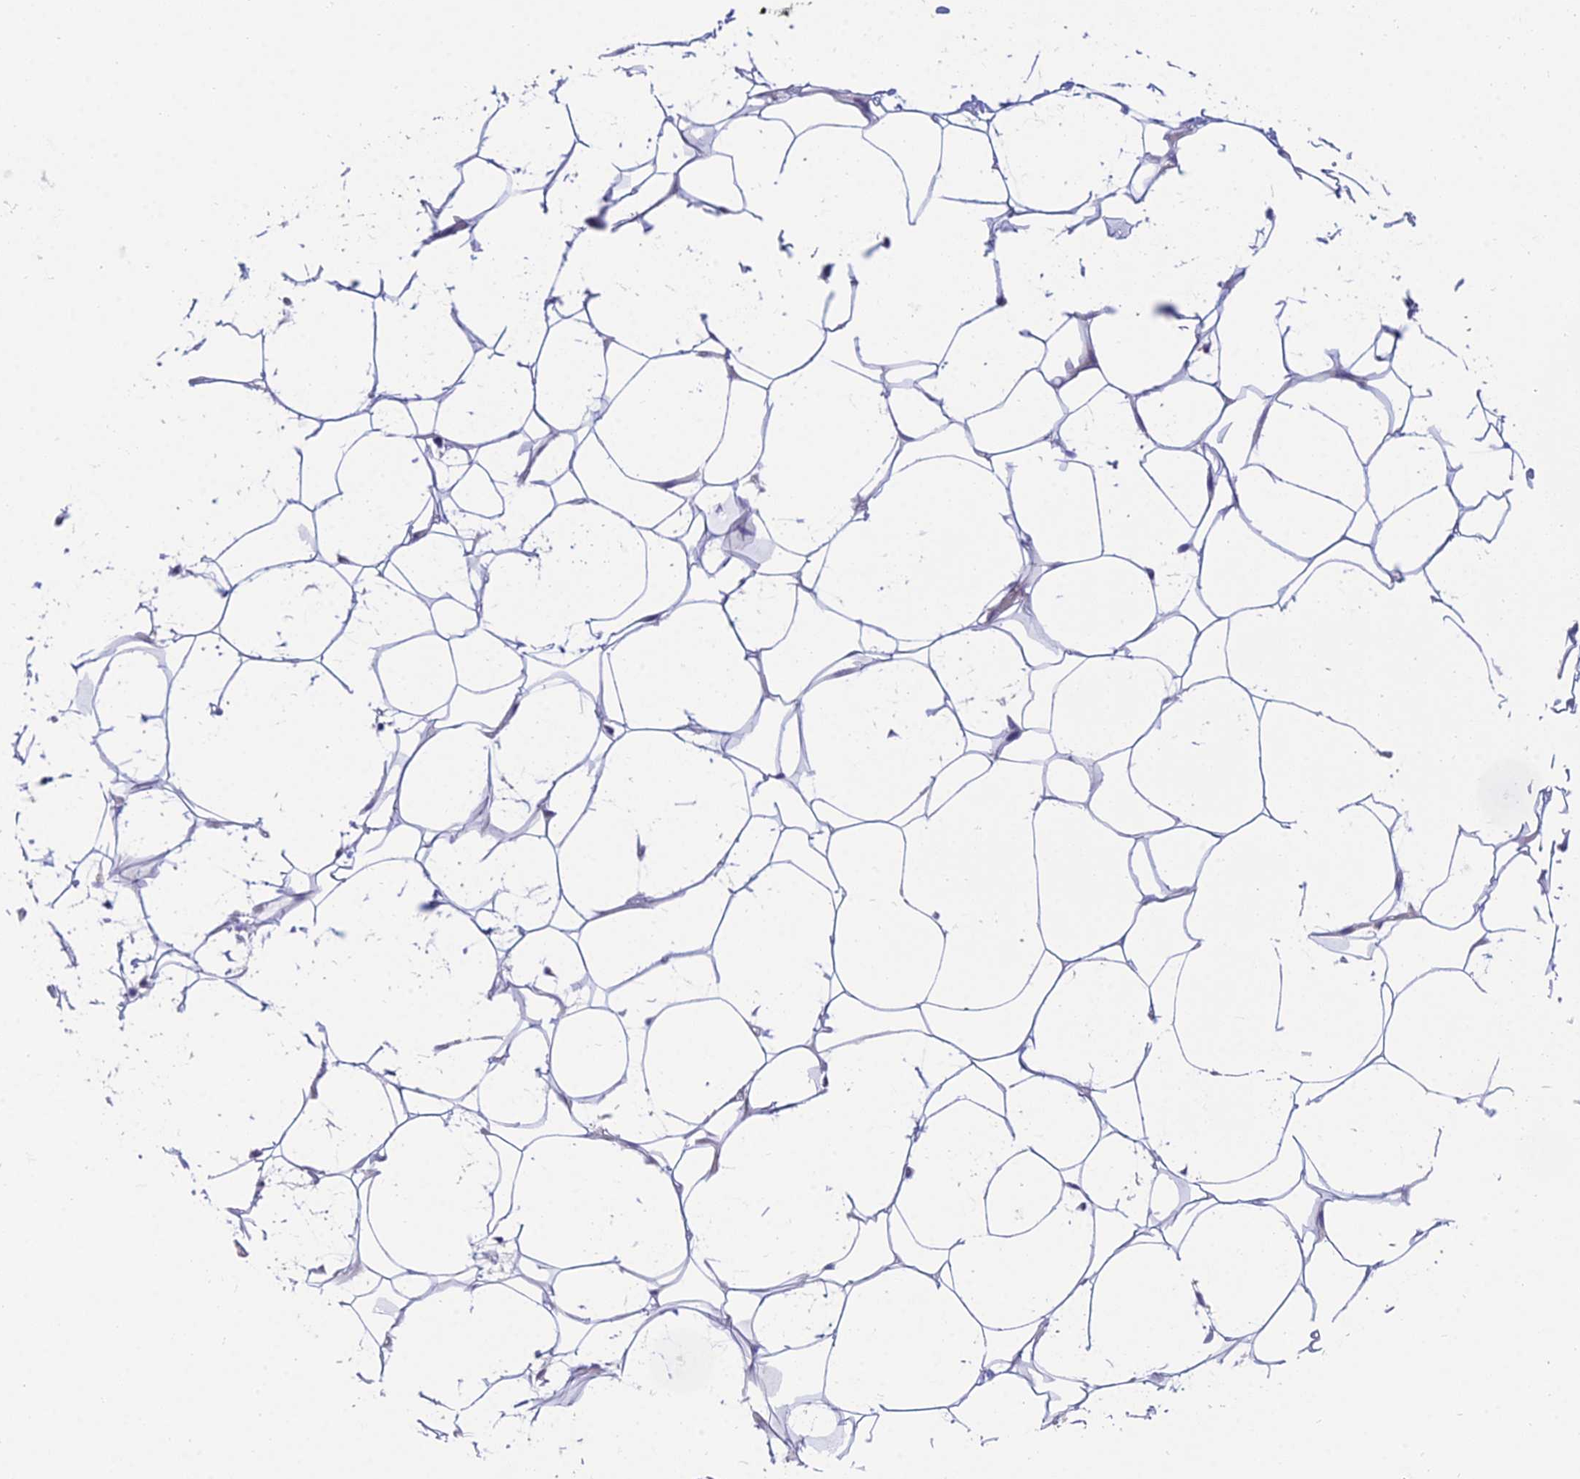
{"staining": {"intensity": "negative", "quantity": "none", "location": "none"}, "tissue": "adipose tissue", "cell_type": "Adipocytes", "image_type": "normal", "snomed": [{"axis": "morphology", "description": "Normal tissue, NOS"}, {"axis": "topography", "description": "Breast"}], "caption": "Histopathology image shows no significant protein staining in adipocytes of normal adipose tissue. (DAB (3,3'-diaminobenzidine) immunohistochemistry (IHC) with hematoxylin counter stain).", "gene": "CFAP206", "patient": {"sex": "female", "age": 26}}